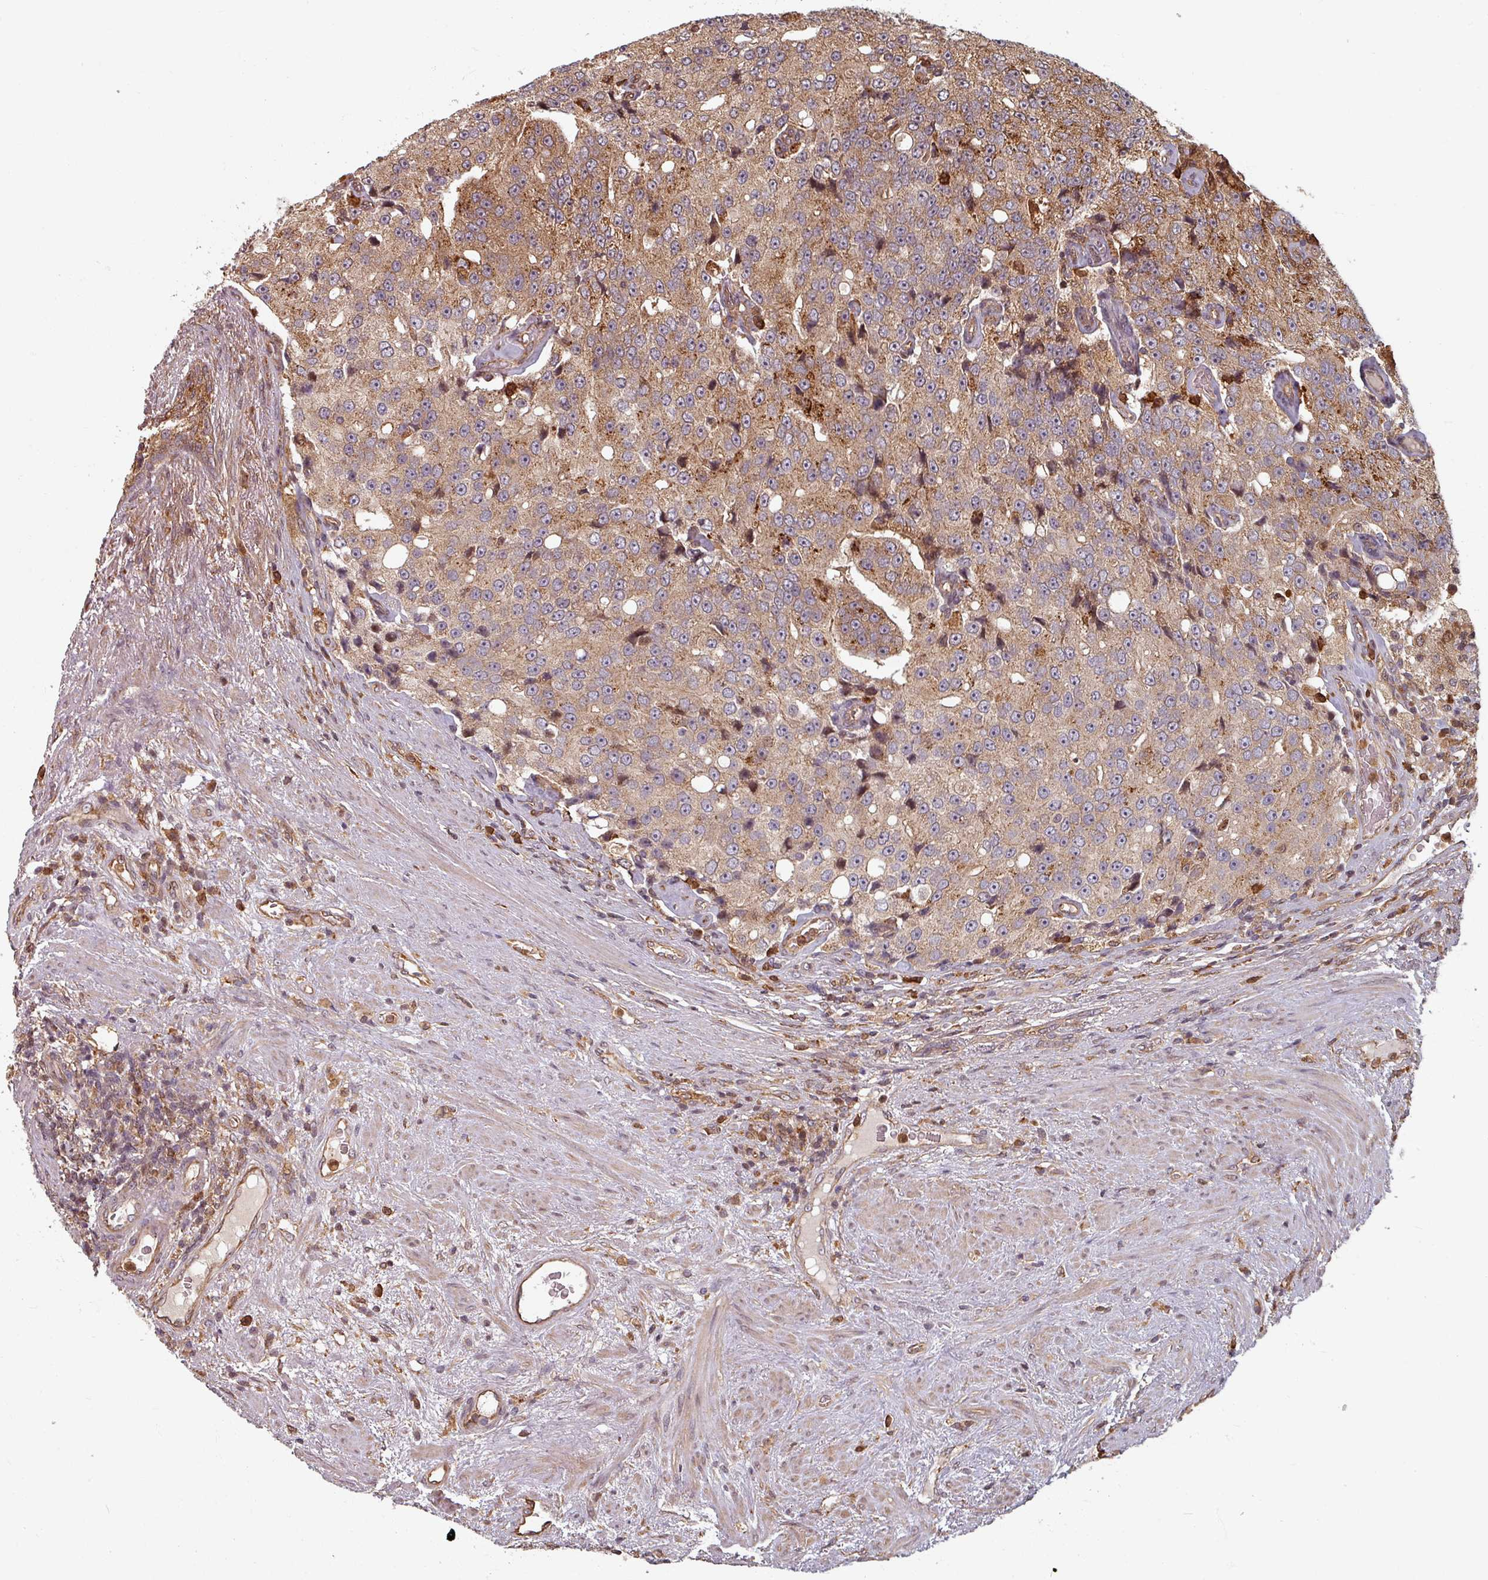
{"staining": {"intensity": "moderate", "quantity": ">75%", "location": "cytoplasmic/membranous"}, "tissue": "prostate cancer", "cell_type": "Tumor cells", "image_type": "cancer", "snomed": [{"axis": "morphology", "description": "Adenocarcinoma, High grade"}, {"axis": "topography", "description": "Prostate"}], "caption": "Immunohistochemical staining of high-grade adenocarcinoma (prostate) shows medium levels of moderate cytoplasmic/membranous positivity in approximately >75% of tumor cells.", "gene": "EID1", "patient": {"sex": "male", "age": 70}}